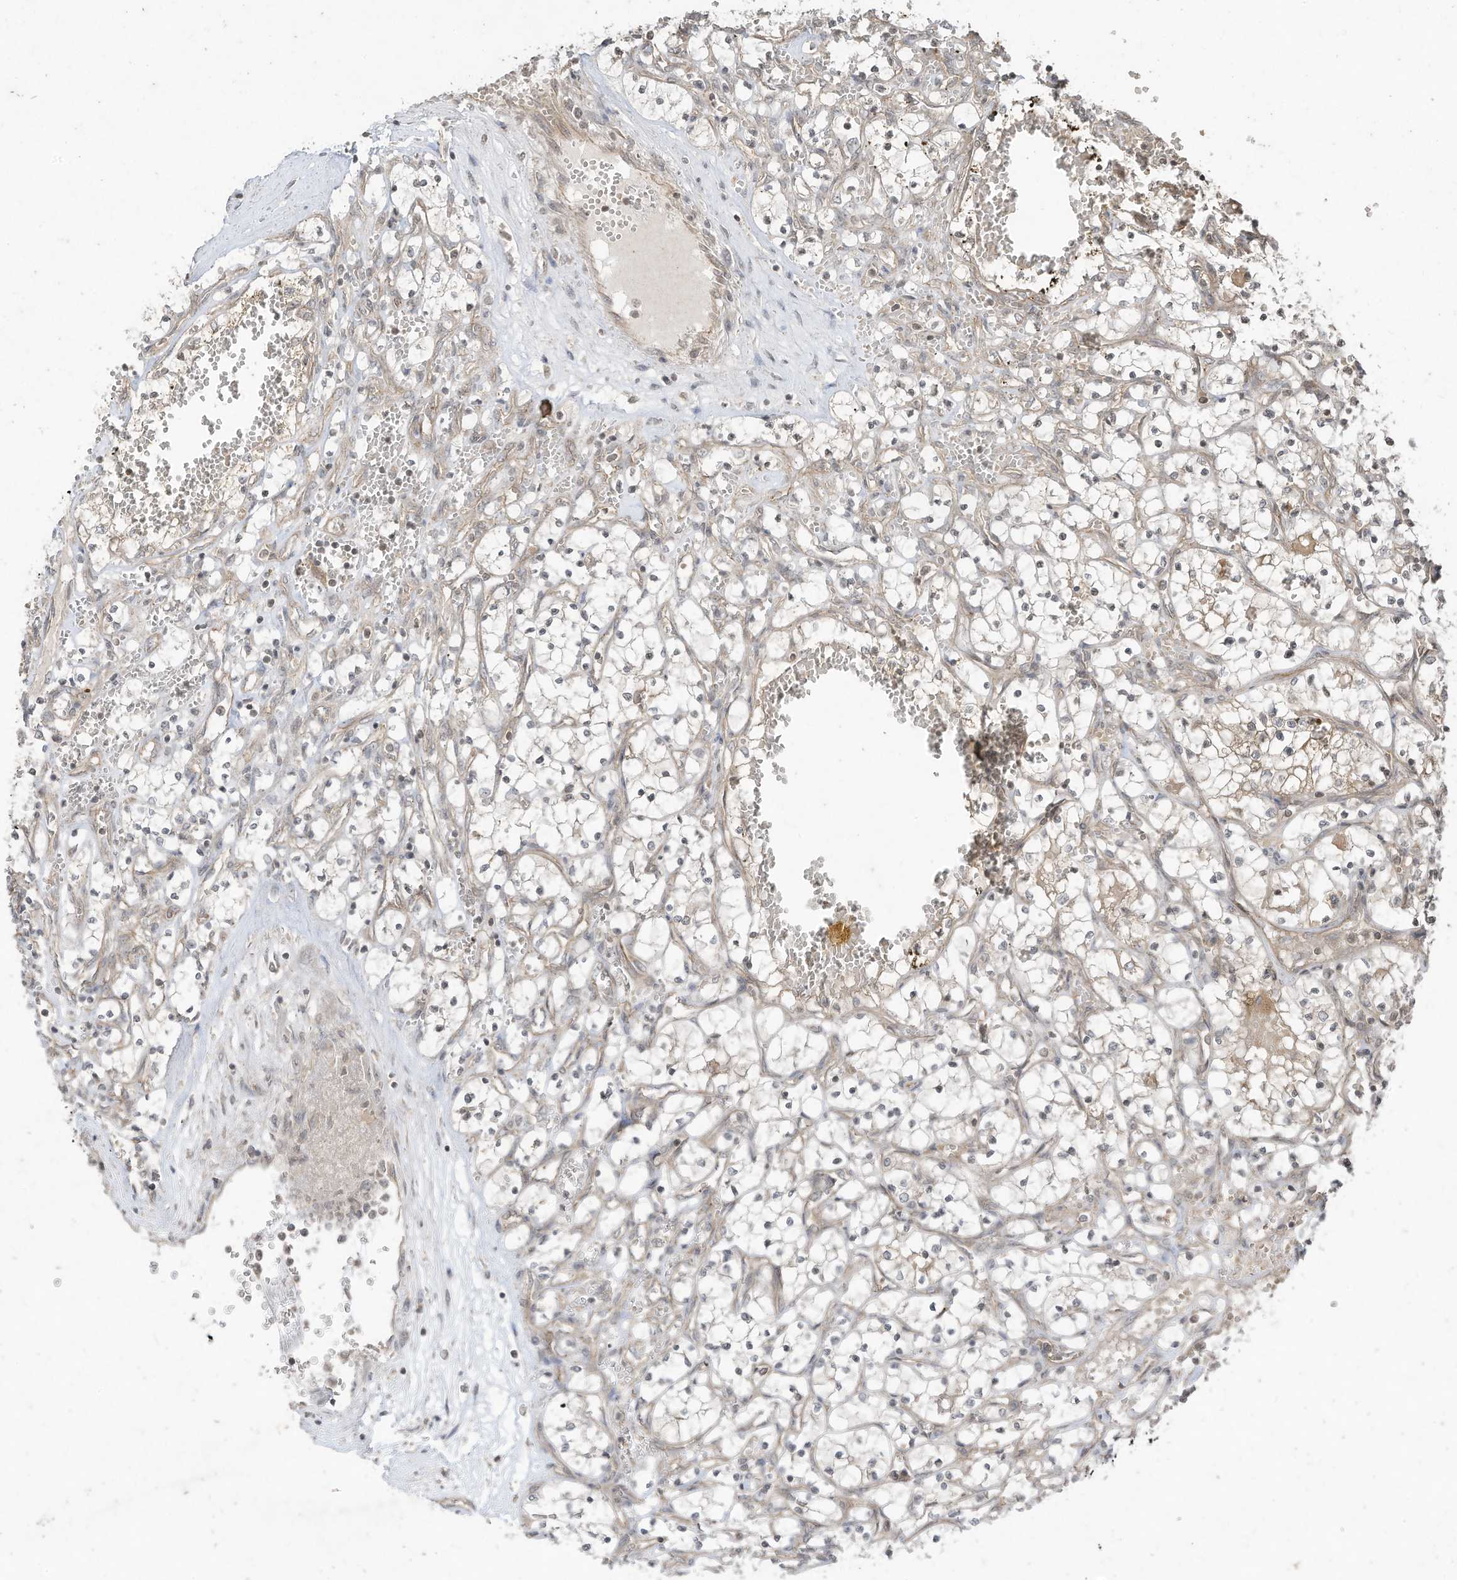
{"staining": {"intensity": "negative", "quantity": "none", "location": "none"}, "tissue": "renal cancer", "cell_type": "Tumor cells", "image_type": "cancer", "snomed": [{"axis": "morphology", "description": "Adenocarcinoma, NOS"}, {"axis": "topography", "description": "Kidney"}], "caption": "There is no significant staining in tumor cells of renal cancer (adenocarcinoma).", "gene": "MATN2", "patient": {"sex": "female", "age": 69}}